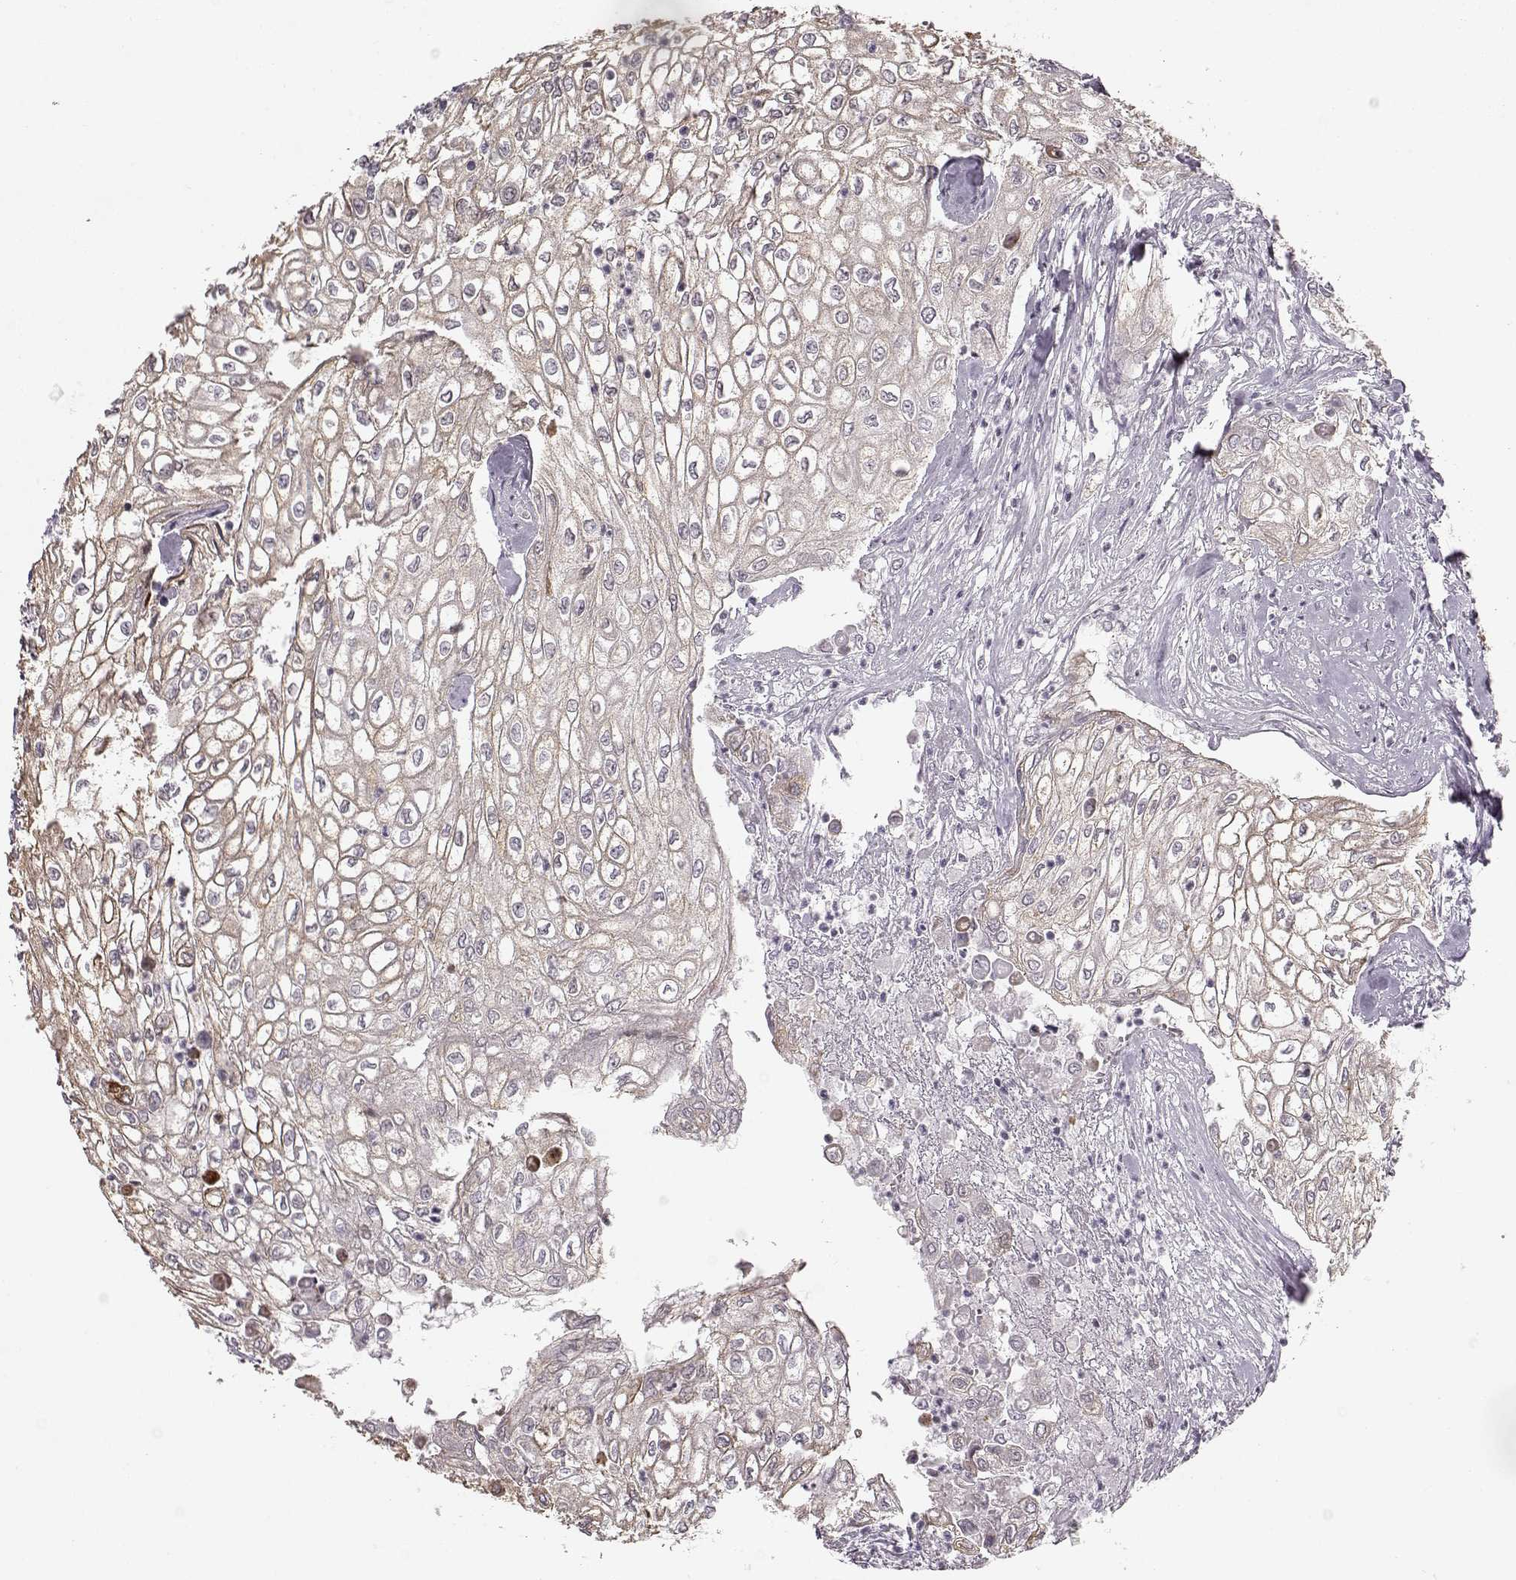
{"staining": {"intensity": "weak", "quantity": ">75%", "location": "cytoplasmic/membranous"}, "tissue": "urothelial cancer", "cell_type": "Tumor cells", "image_type": "cancer", "snomed": [{"axis": "morphology", "description": "Urothelial carcinoma, High grade"}, {"axis": "topography", "description": "Urinary bladder"}], "caption": "Immunohistochemical staining of human high-grade urothelial carcinoma shows low levels of weak cytoplasmic/membranous positivity in about >75% of tumor cells. (DAB (3,3'-diaminobenzidine) = brown stain, brightfield microscopy at high magnification).", "gene": "MAP6D1", "patient": {"sex": "male", "age": 62}}